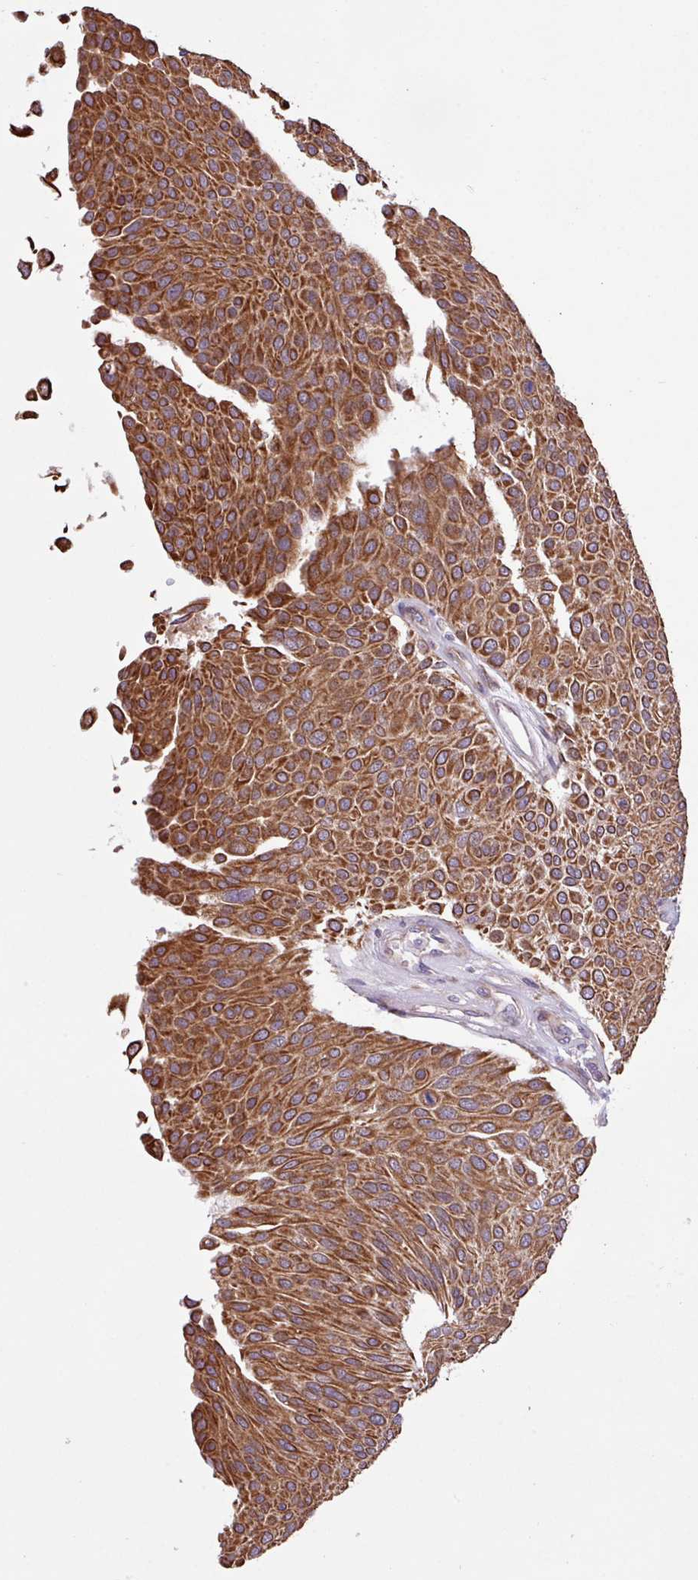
{"staining": {"intensity": "strong", "quantity": ">75%", "location": "cytoplasmic/membranous"}, "tissue": "urothelial cancer", "cell_type": "Tumor cells", "image_type": "cancer", "snomed": [{"axis": "morphology", "description": "Urothelial carcinoma, NOS"}, {"axis": "topography", "description": "Urinary bladder"}], "caption": "The photomicrograph displays a brown stain indicating the presence of a protein in the cytoplasmic/membranous of tumor cells in urothelial cancer. Ihc stains the protein in brown and the nuclei are stained blue.", "gene": "TIMM10B", "patient": {"sex": "male", "age": 55}}